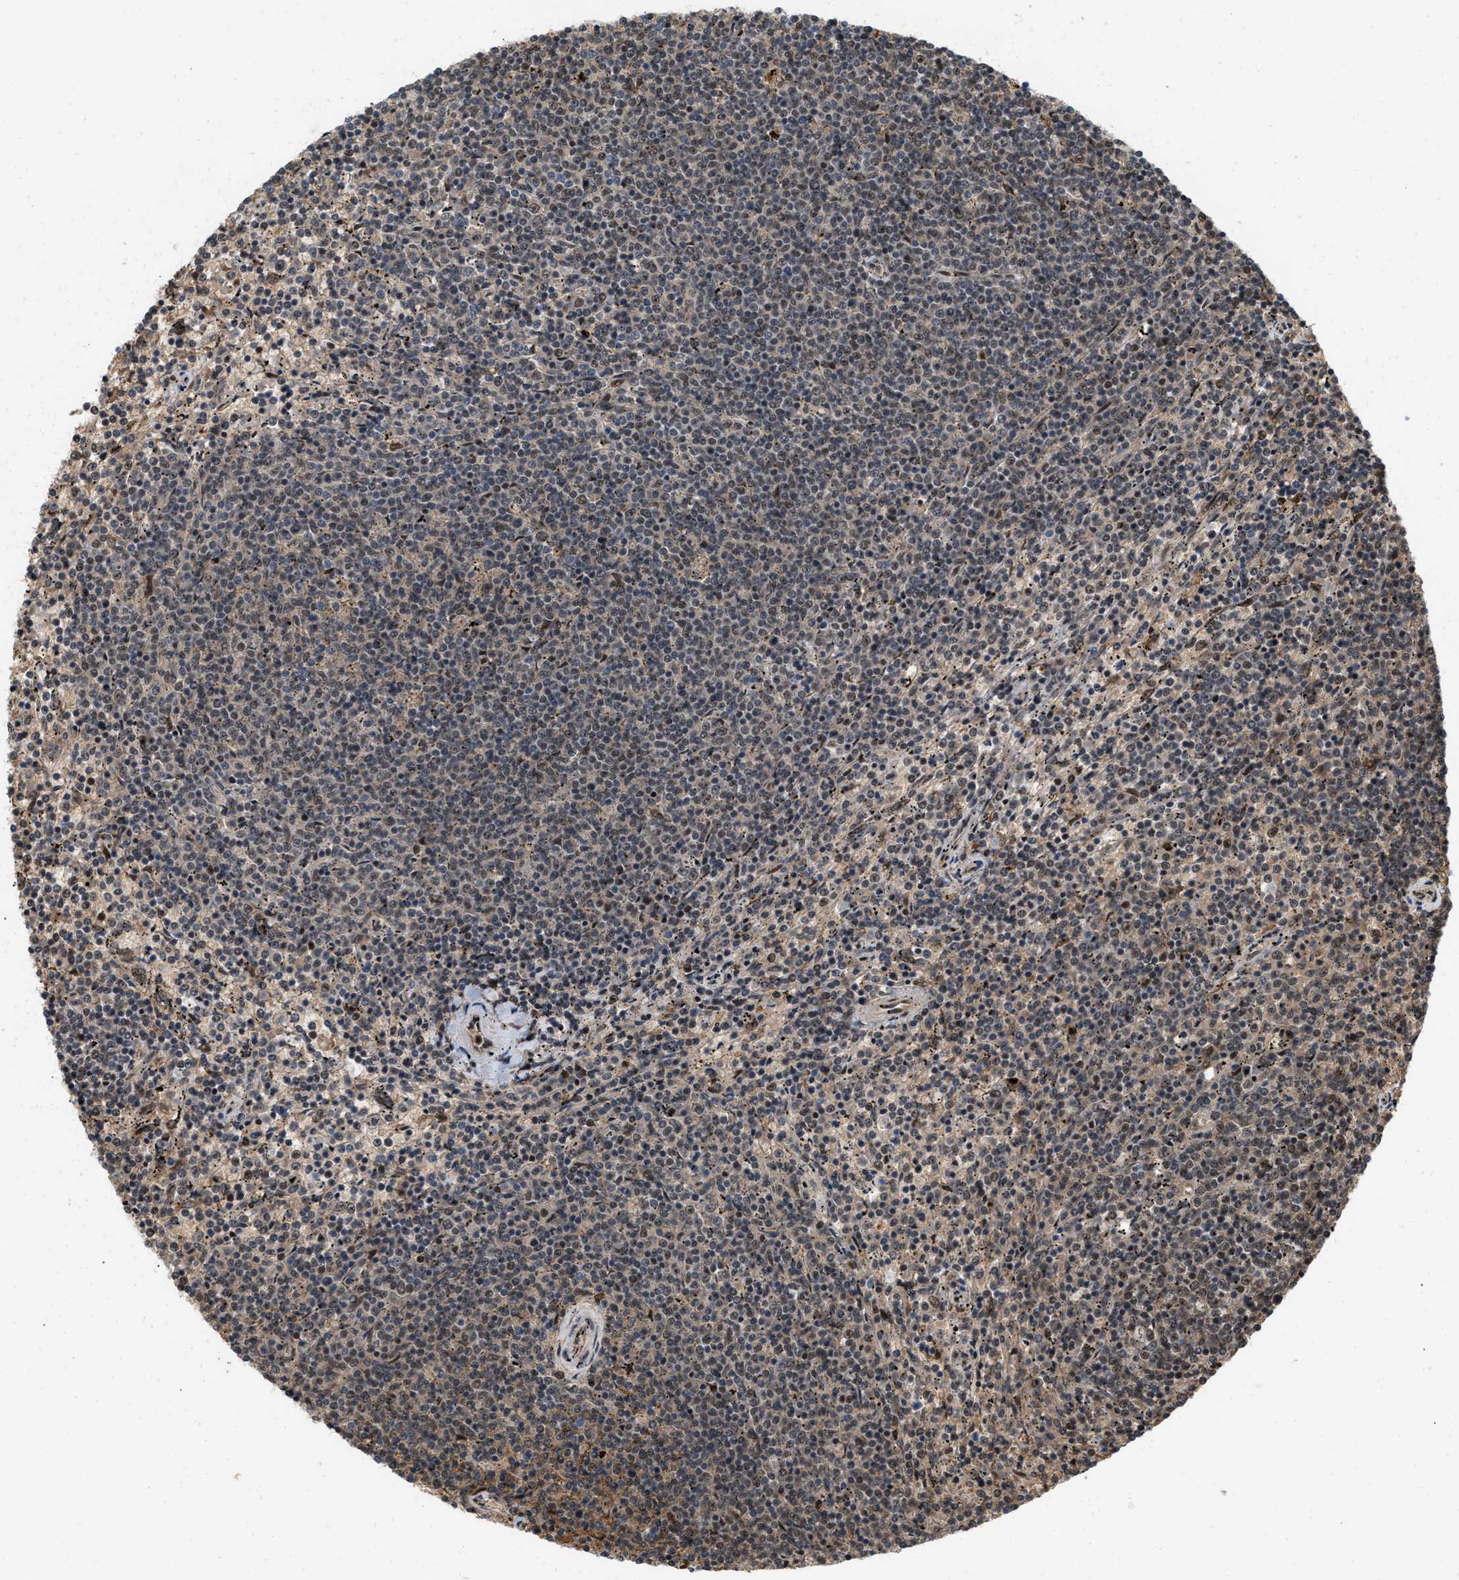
{"staining": {"intensity": "moderate", "quantity": ">75%", "location": "cytoplasmic/membranous,nuclear"}, "tissue": "lymphoma", "cell_type": "Tumor cells", "image_type": "cancer", "snomed": [{"axis": "morphology", "description": "Malignant lymphoma, non-Hodgkin's type, Low grade"}, {"axis": "topography", "description": "Spleen"}], "caption": "Lymphoma was stained to show a protein in brown. There is medium levels of moderate cytoplasmic/membranous and nuclear expression in about >75% of tumor cells. Using DAB (3,3'-diaminobenzidine) (brown) and hematoxylin (blue) stains, captured at high magnification using brightfield microscopy.", "gene": "ANKRD11", "patient": {"sex": "female", "age": 50}}